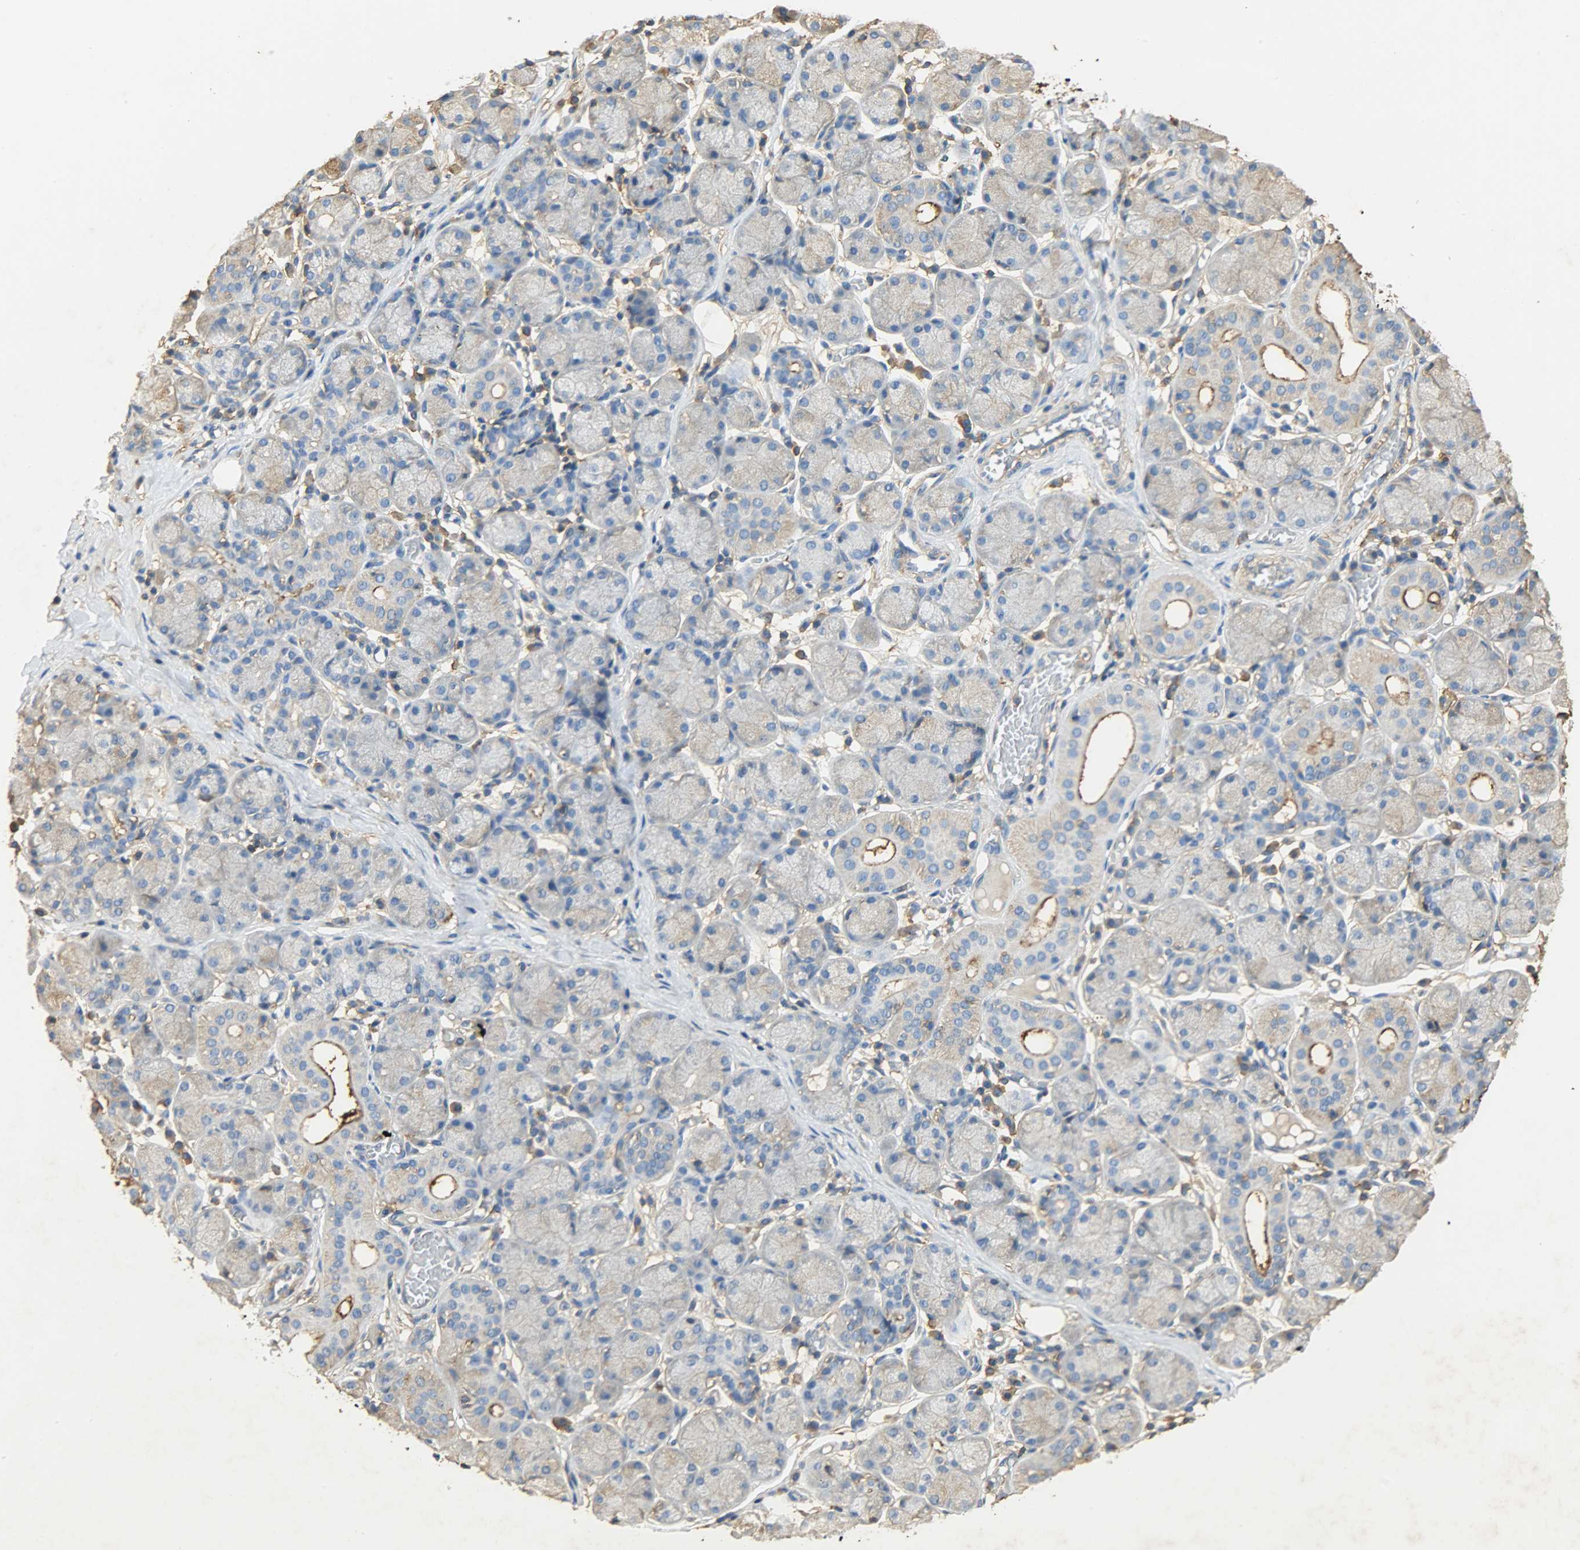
{"staining": {"intensity": "negative", "quantity": "none", "location": "none"}, "tissue": "salivary gland", "cell_type": "Glandular cells", "image_type": "normal", "snomed": [{"axis": "morphology", "description": "Normal tissue, NOS"}, {"axis": "topography", "description": "Salivary gland"}], "caption": "A high-resolution photomicrograph shows immunohistochemistry (IHC) staining of unremarkable salivary gland, which shows no significant positivity in glandular cells.", "gene": "ANXA6", "patient": {"sex": "female", "age": 24}}